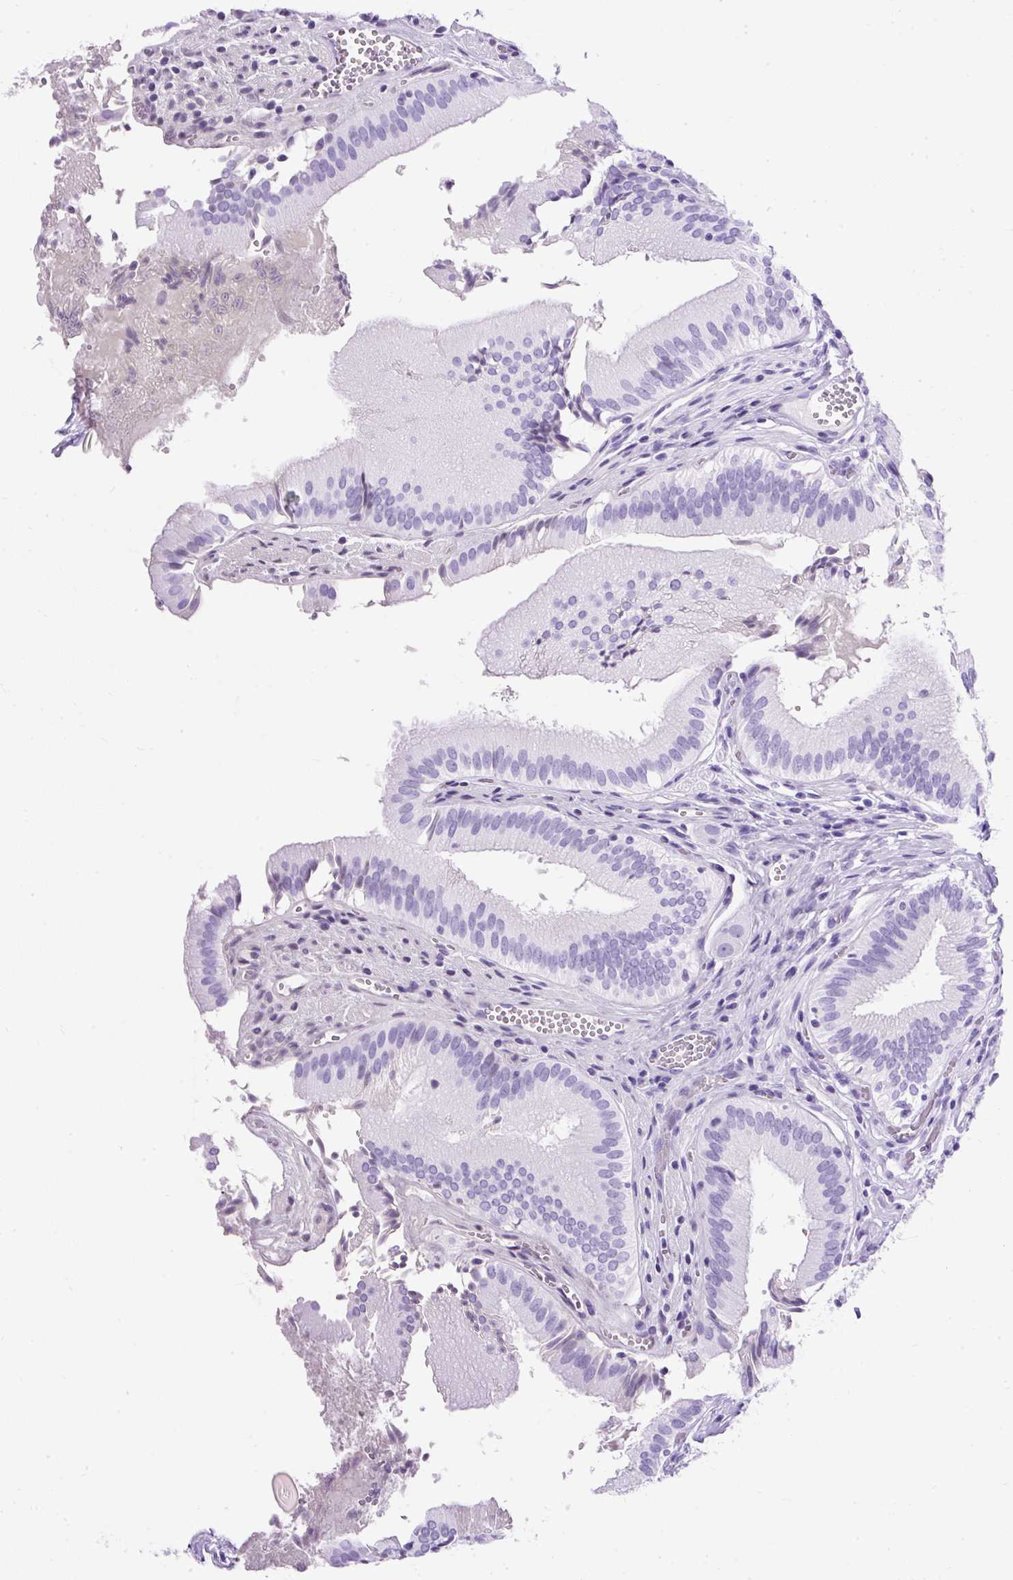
{"staining": {"intensity": "negative", "quantity": "none", "location": "none"}, "tissue": "gallbladder", "cell_type": "Glandular cells", "image_type": "normal", "snomed": [{"axis": "morphology", "description": "Normal tissue, NOS"}, {"axis": "topography", "description": "Gallbladder"}, {"axis": "topography", "description": "Peripheral nerve tissue"}], "caption": "The photomicrograph exhibits no significant staining in glandular cells of gallbladder. (DAB (3,3'-diaminobenzidine) immunohistochemistry (IHC), high magnification).", "gene": "PVALB", "patient": {"sex": "male", "age": 17}}